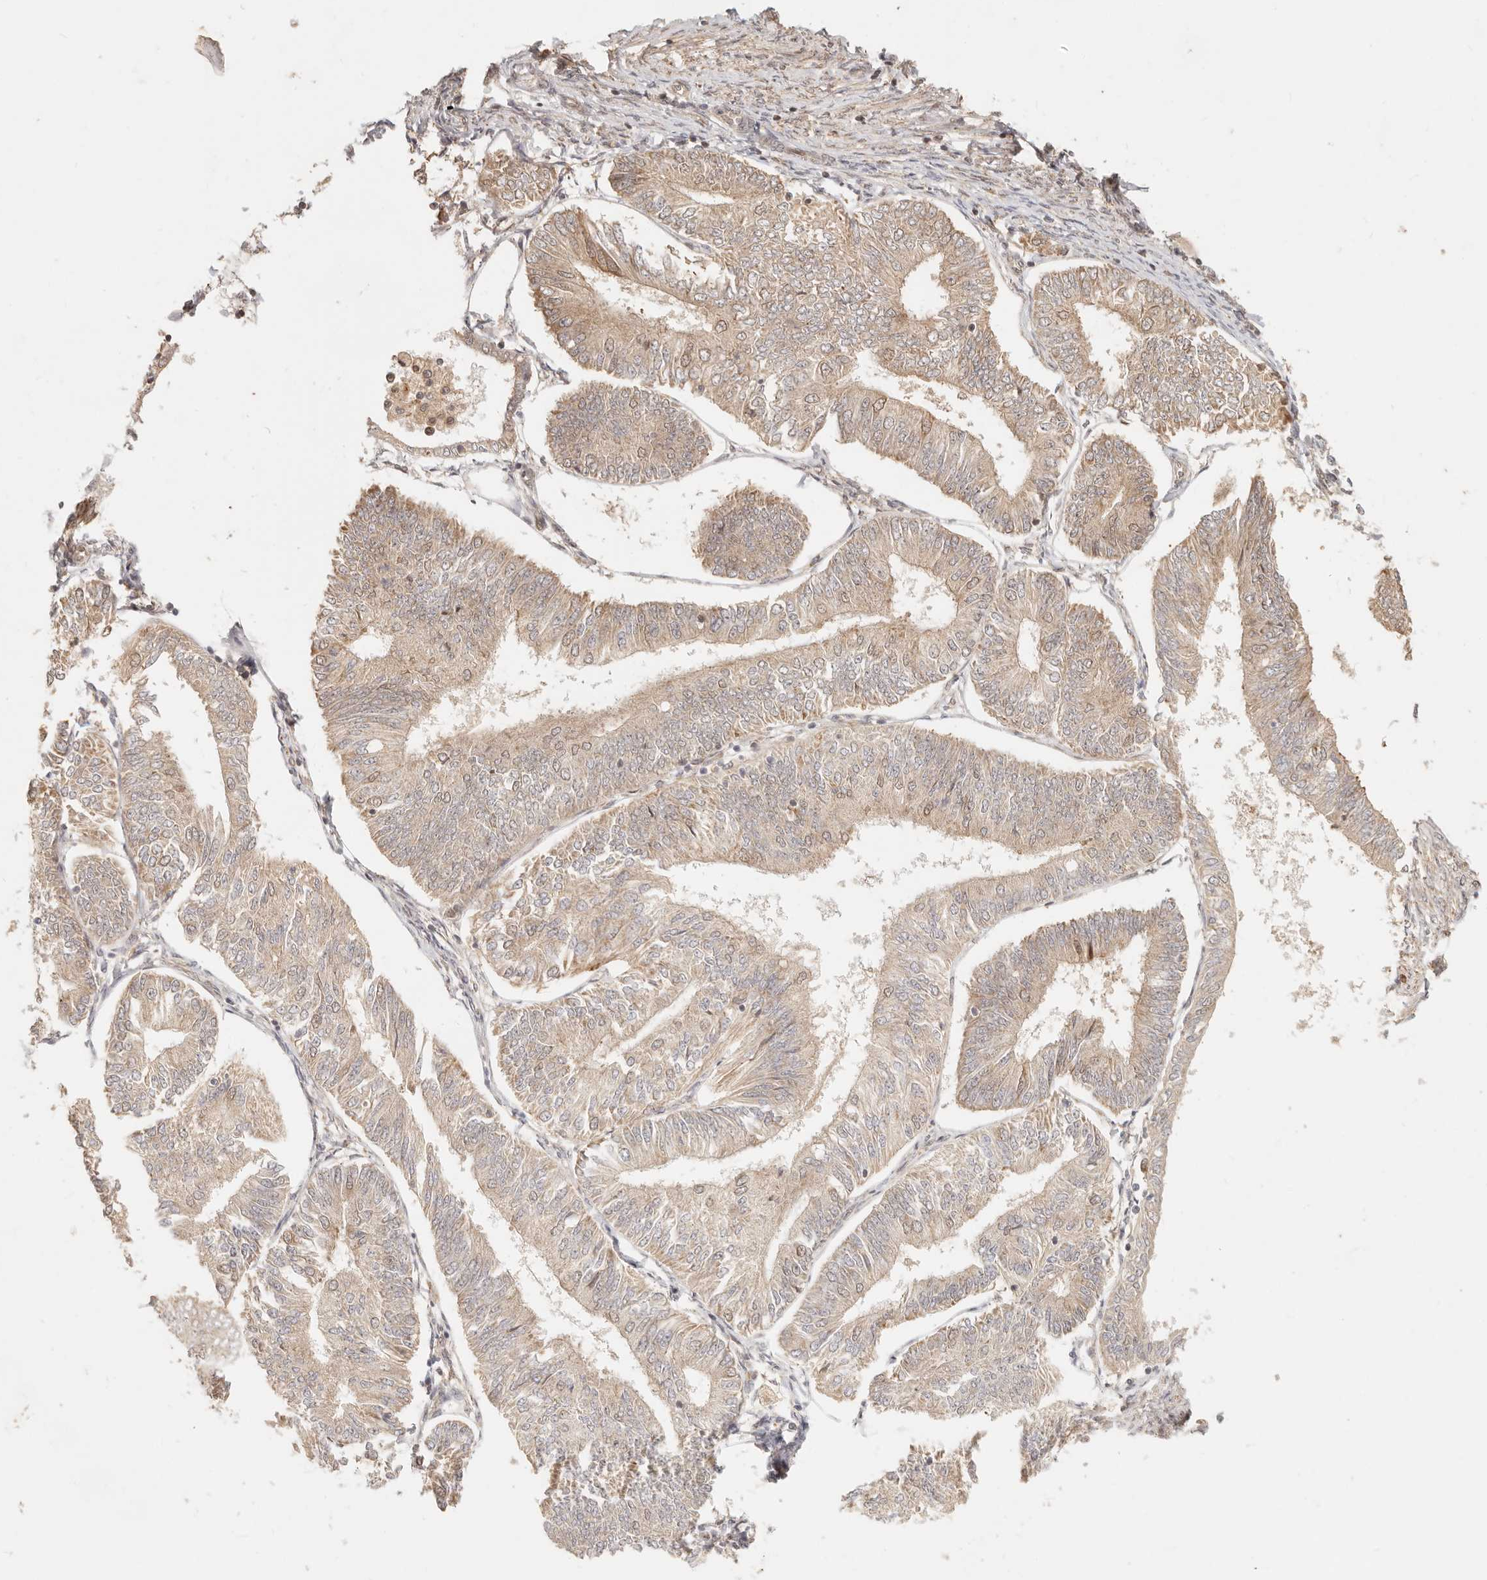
{"staining": {"intensity": "weak", "quantity": ">75%", "location": "cytoplasmic/membranous"}, "tissue": "endometrial cancer", "cell_type": "Tumor cells", "image_type": "cancer", "snomed": [{"axis": "morphology", "description": "Adenocarcinoma, NOS"}, {"axis": "topography", "description": "Endometrium"}], "caption": "The image shows a brown stain indicating the presence of a protein in the cytoplasmic/membranous of tumor cells in endometrial cancer.", "gene": "TIMM17A", "patient": {"sex": "female", "age": 58}}